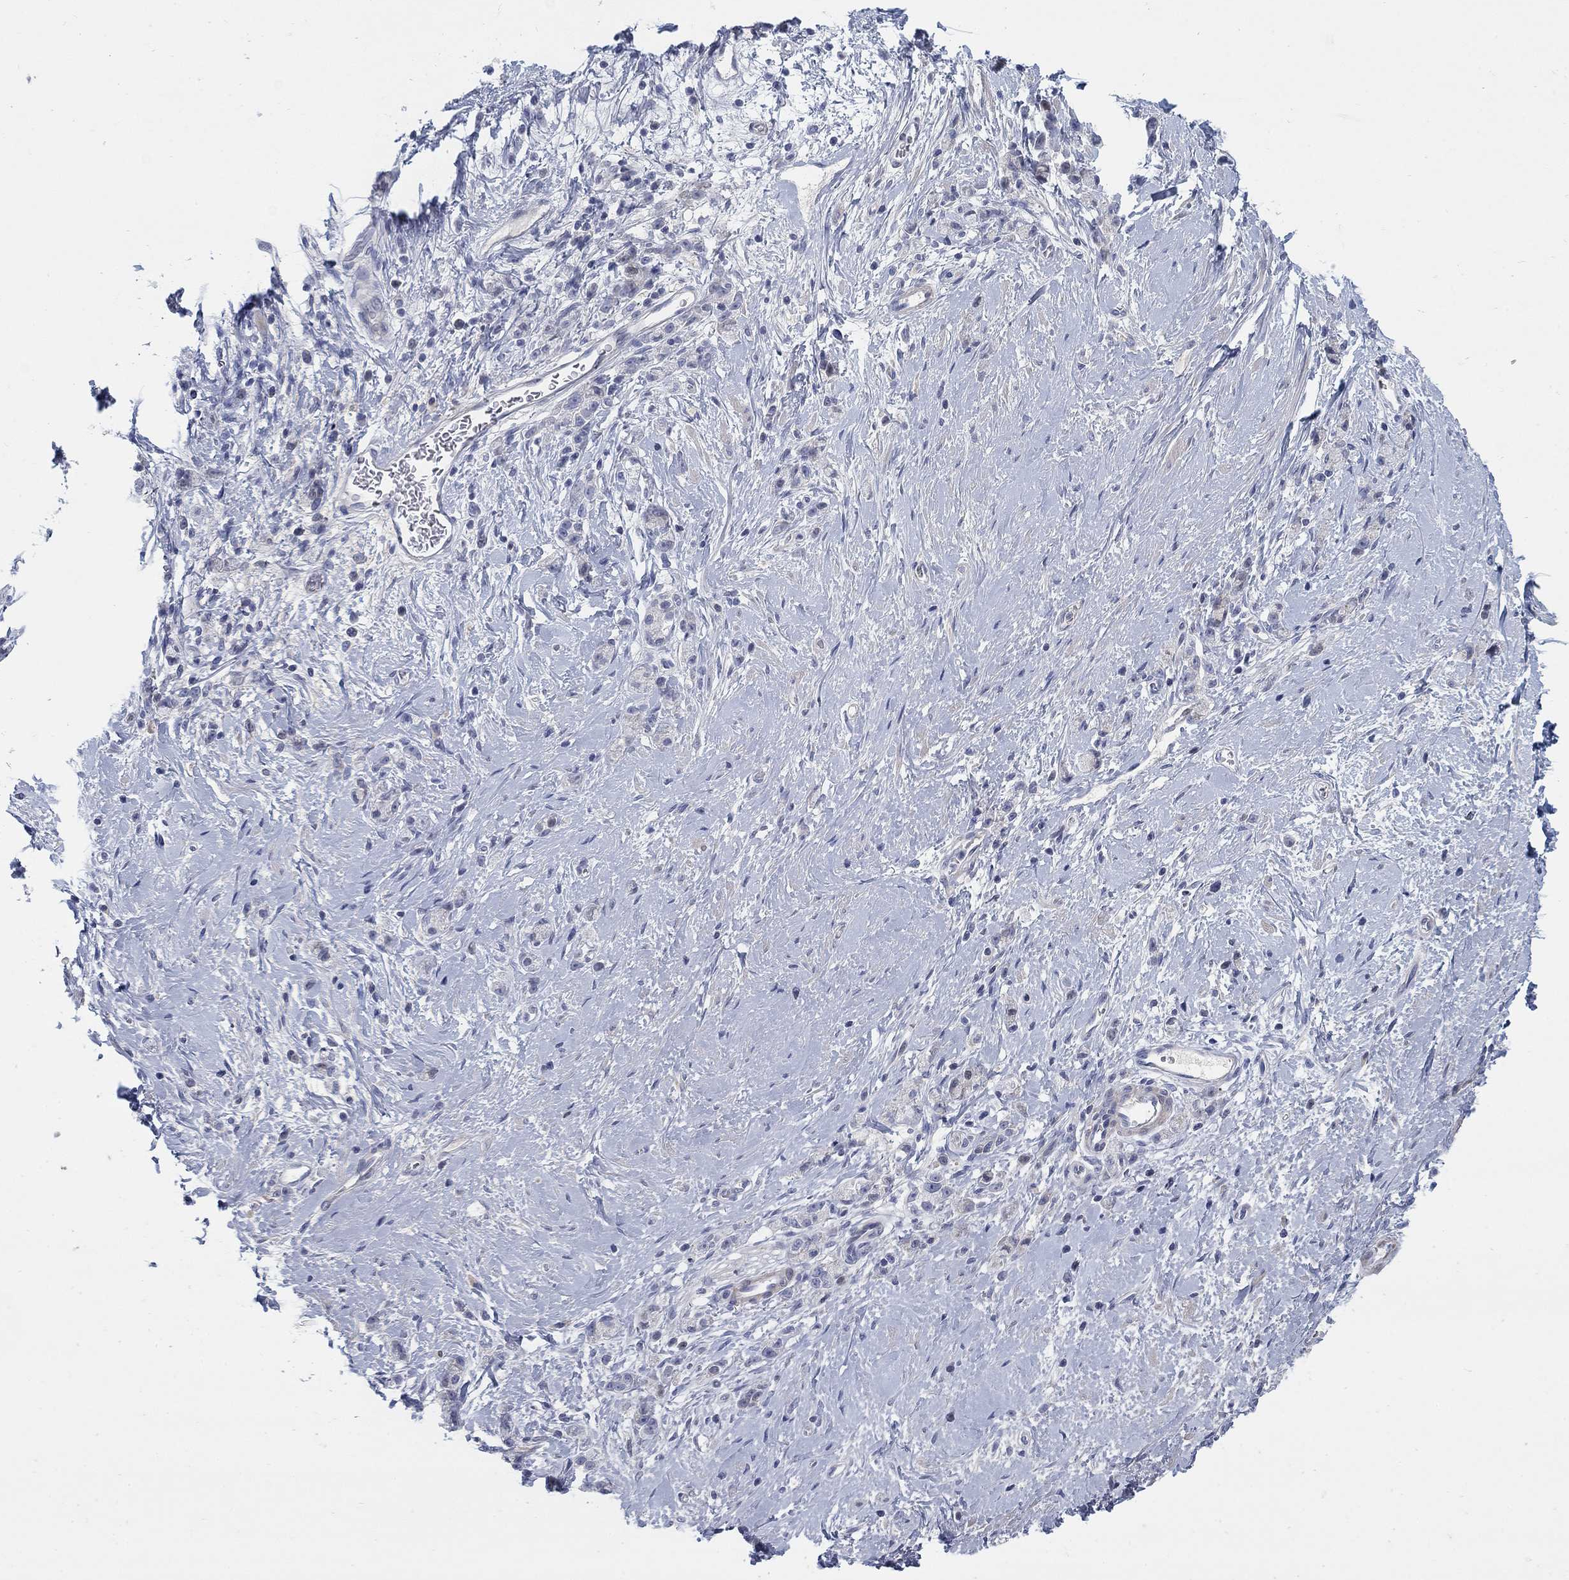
{"staining": {"intensity": "negative", "quantity": "none", "location": "none"}, "tissue": "stomach cancer", "cell_type": "Tumor cells", "image_type": "cancer", "snomed": [{"axis": "morphology", "description": "Adenocarcinoma, NOS"}, {"axis": "topography", "description": "Stomach"}], "caption": "An IHC photomicrograph of stomach adenocarcinoma is shown. There is no staining in tumor cells of stomach adenocarcinoma.", "gene": "HEATR4", "patient": {"sex": "male", "age": 58}}